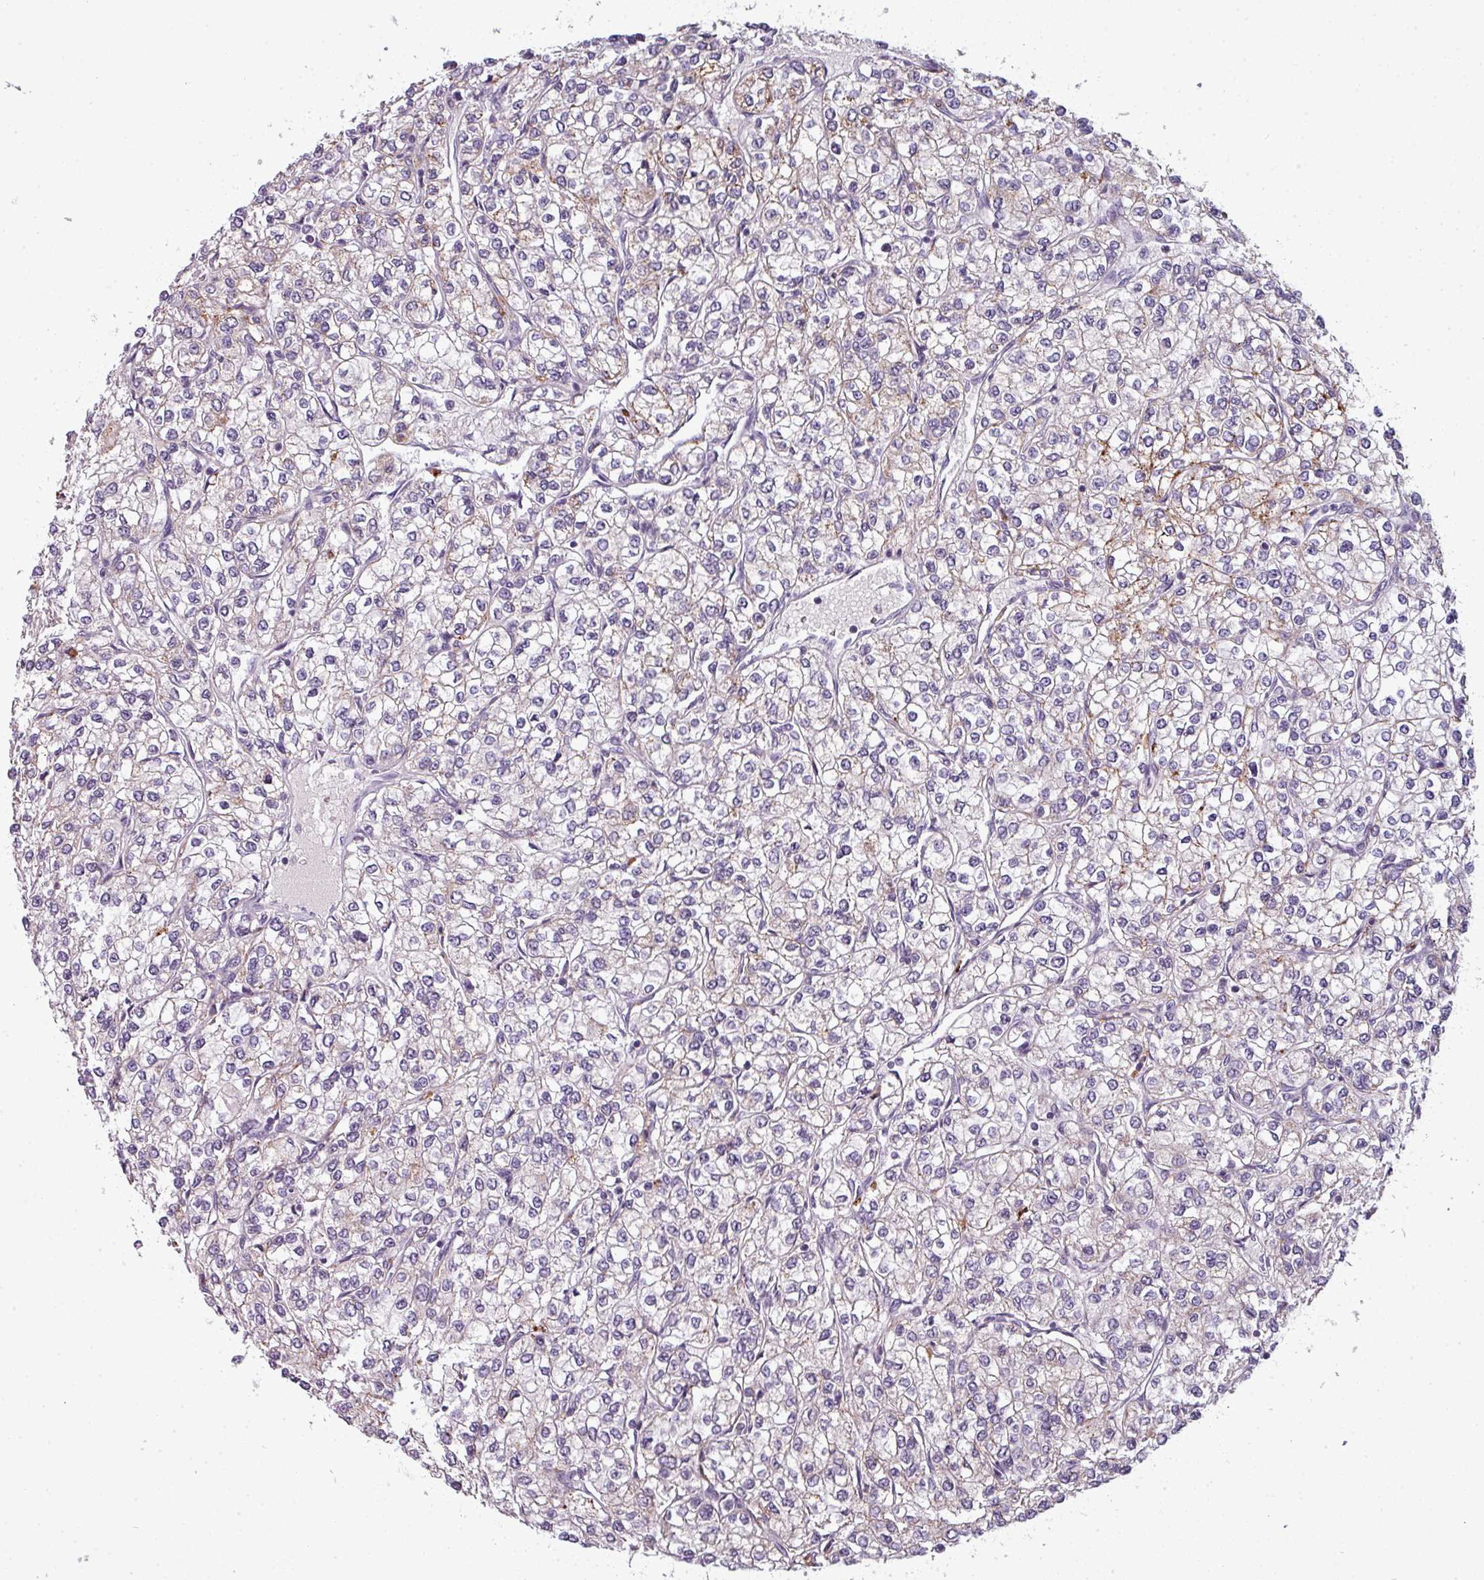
{"staining": {"intensity": "negative", "quantity": "none", "location": "none"}, "tissue": "renal cancer", "cell_type": "Tumor cells", "image_type": "cancer", "snomed": [{"axis": "morphology", "description": "Adenocarcinoma, NOS"}, {"axis": "topography", "description": "Kidney"}], "caption": "IHC image of renal adenocarcinoma stained for a protein (brown), which exhibits no expression in tumor cells.", "gene": "TMEFF1", "patient": {"sex": "male", "age": 80}}